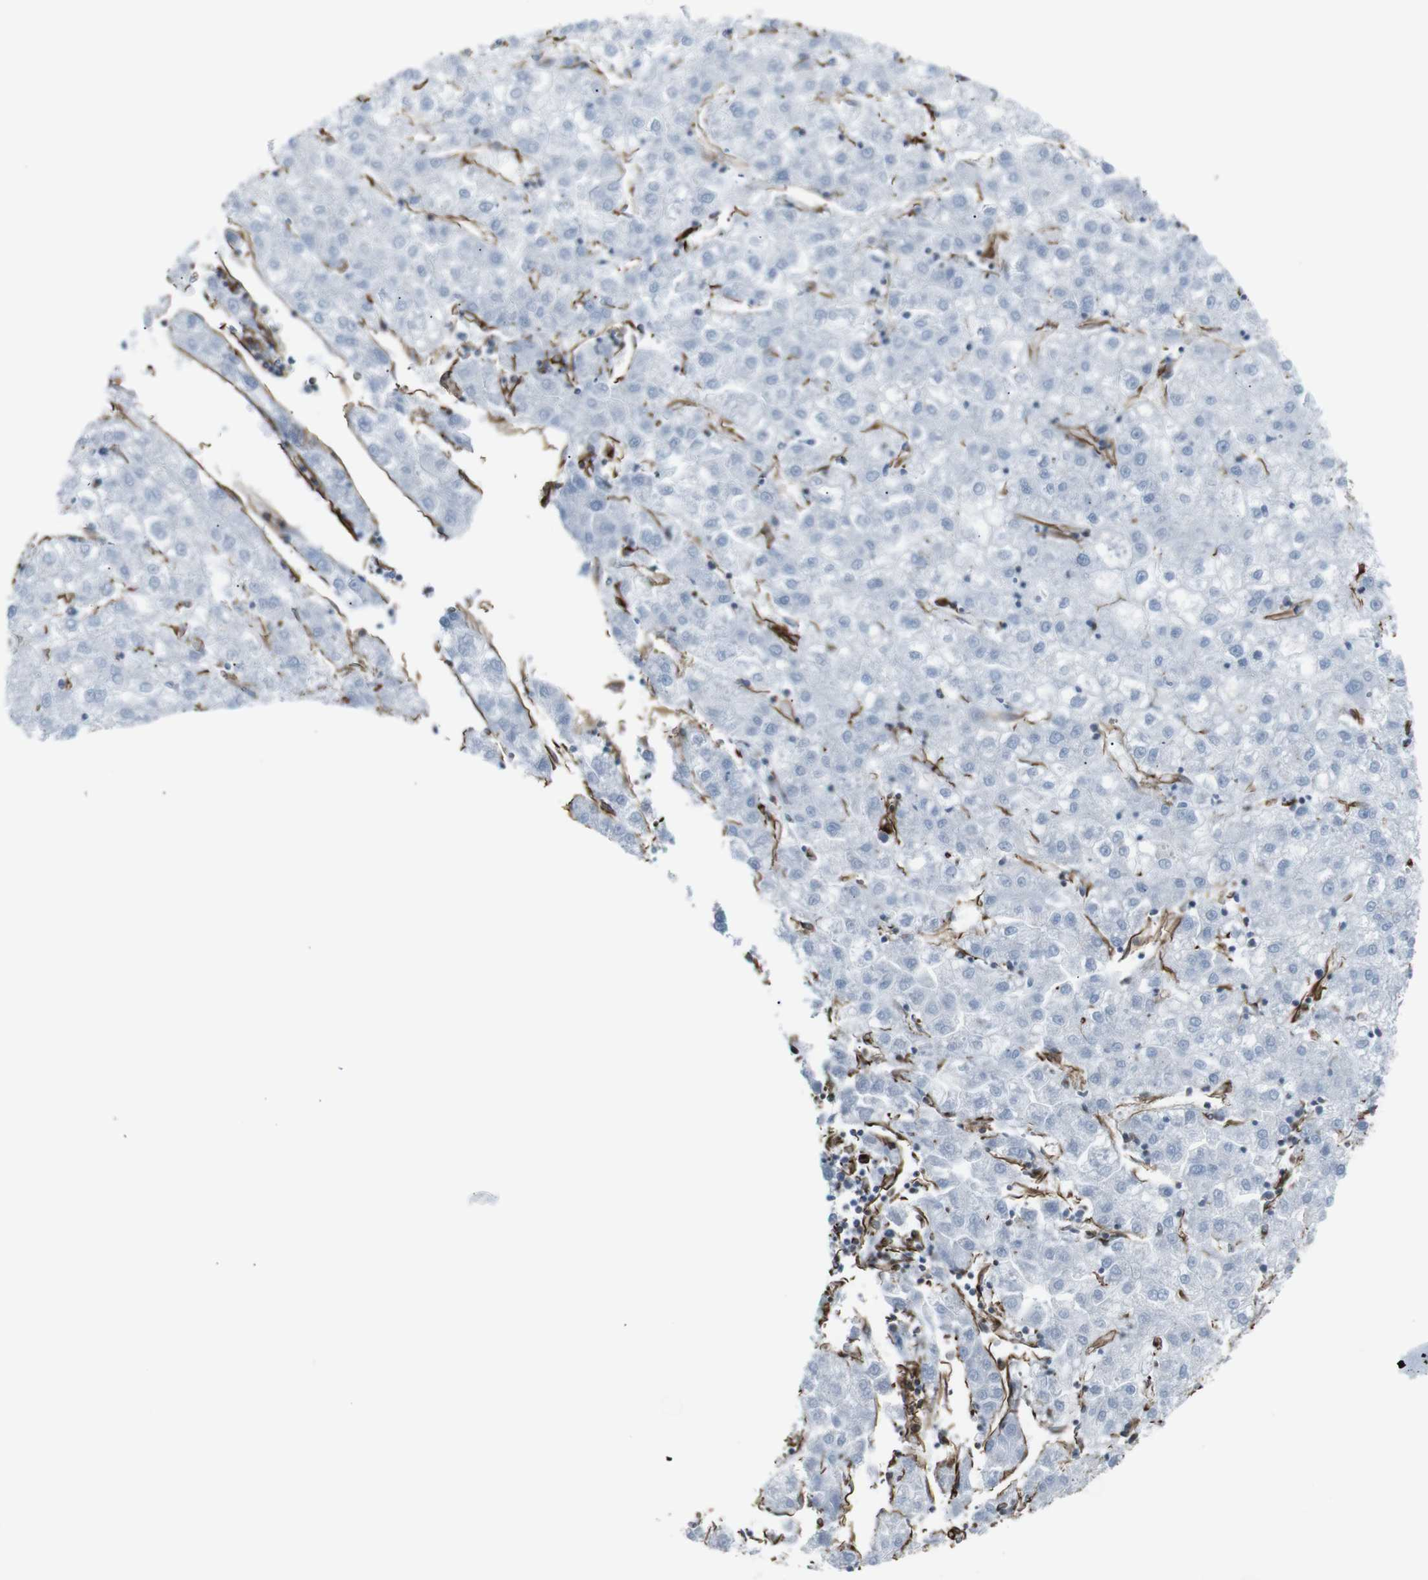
{"staining": {"intensity": "negative", "quantity": "none", "location": "none"}, "tissue": "liver cancer", "cell_type": "Tumor cells", "image_type": "cancer", "snomed": [{"axis": "morphology", "description": "Carcinoma, Hepatocellular, NOS"}, {"axis": "topography", "description": "Liver"}], "caption": "The IHC photomicrograph has no significant expression in tumor cells of liver cancer tissue.", "gene": "ZDHHC6", "patient": {"sex": "male", "age": 72}}